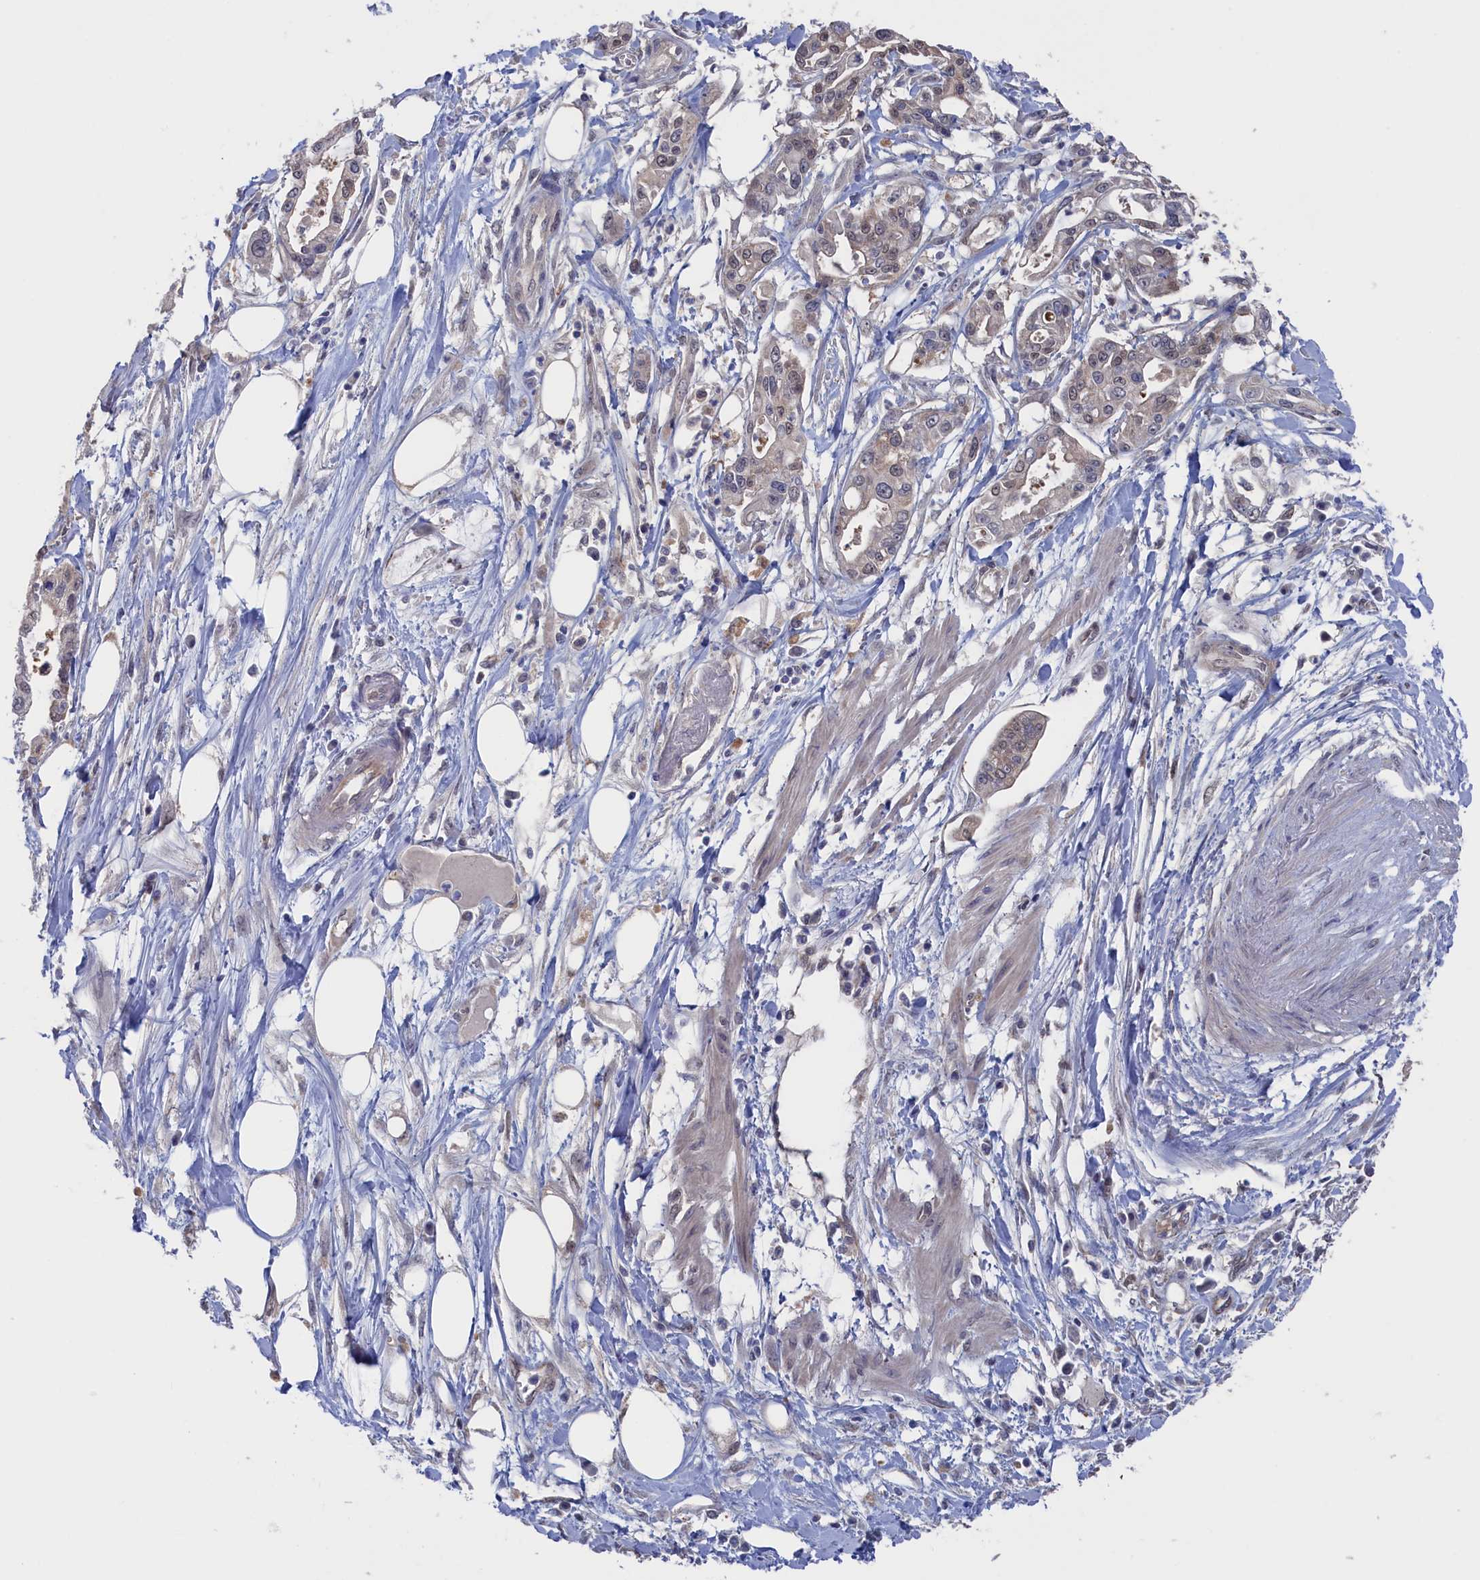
{"staining": {"intensity": "weak", "quantity": "<25%", "location": "cytoplasmic/membranous,nuclear"}, "tissue": "pancreatic cancer", "cell_type": "Tumor cells", "image_type": "cancer", "snomed": [{"axis": "morphology", "description": "Adenocarcinoma, NOS"}, {"axis": "topography", "description": "Pancreas"}], "caption": "There is no significant expression in tumor cells of pancreatic cancer. The staining is performed using DAB brown chromogen with nuclei counter-stained in using hematoxylin.", "gene": "NUTF2", "patient": {"sex": "male", "age": 68}}